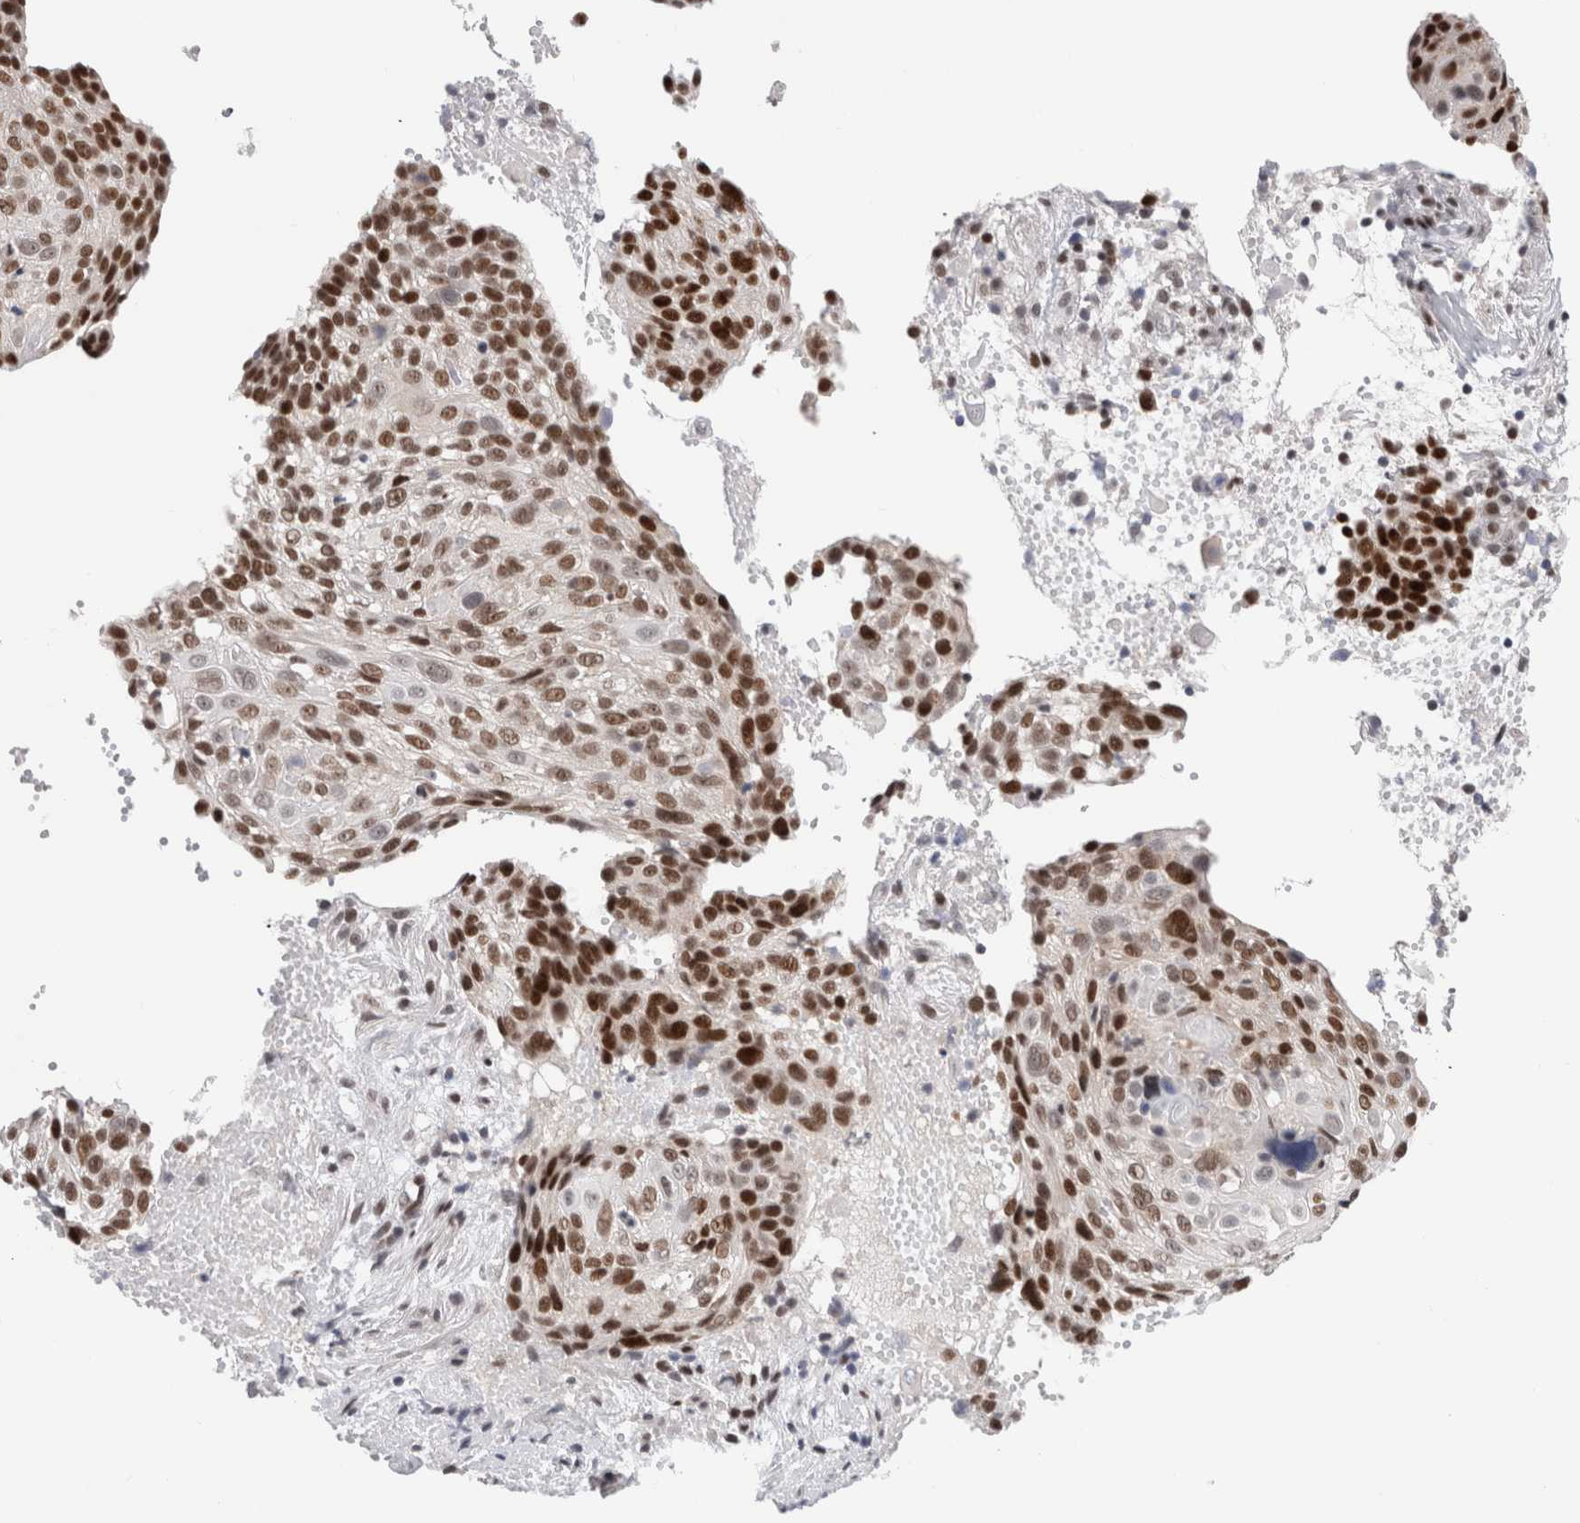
{"staining": {"intensity": "strong", "quantity": ">75%", "location": "nuclear"}, "tissue": "cervical cancer", "cell_type": "Tumor cells", "image_type": "cancer", "snomed": [{"axis": "morphology", "description": "Squamous cell carcinoma, NOS"}, {"axis": "topography", "description": "Cervix"}], "caption": "A micrograph of cervical cancer stained for a protein displays strong nuclear brown staining in tumor cells.", "gene": "ZNF521", "patient": {"sex": "female", "age": 74}}